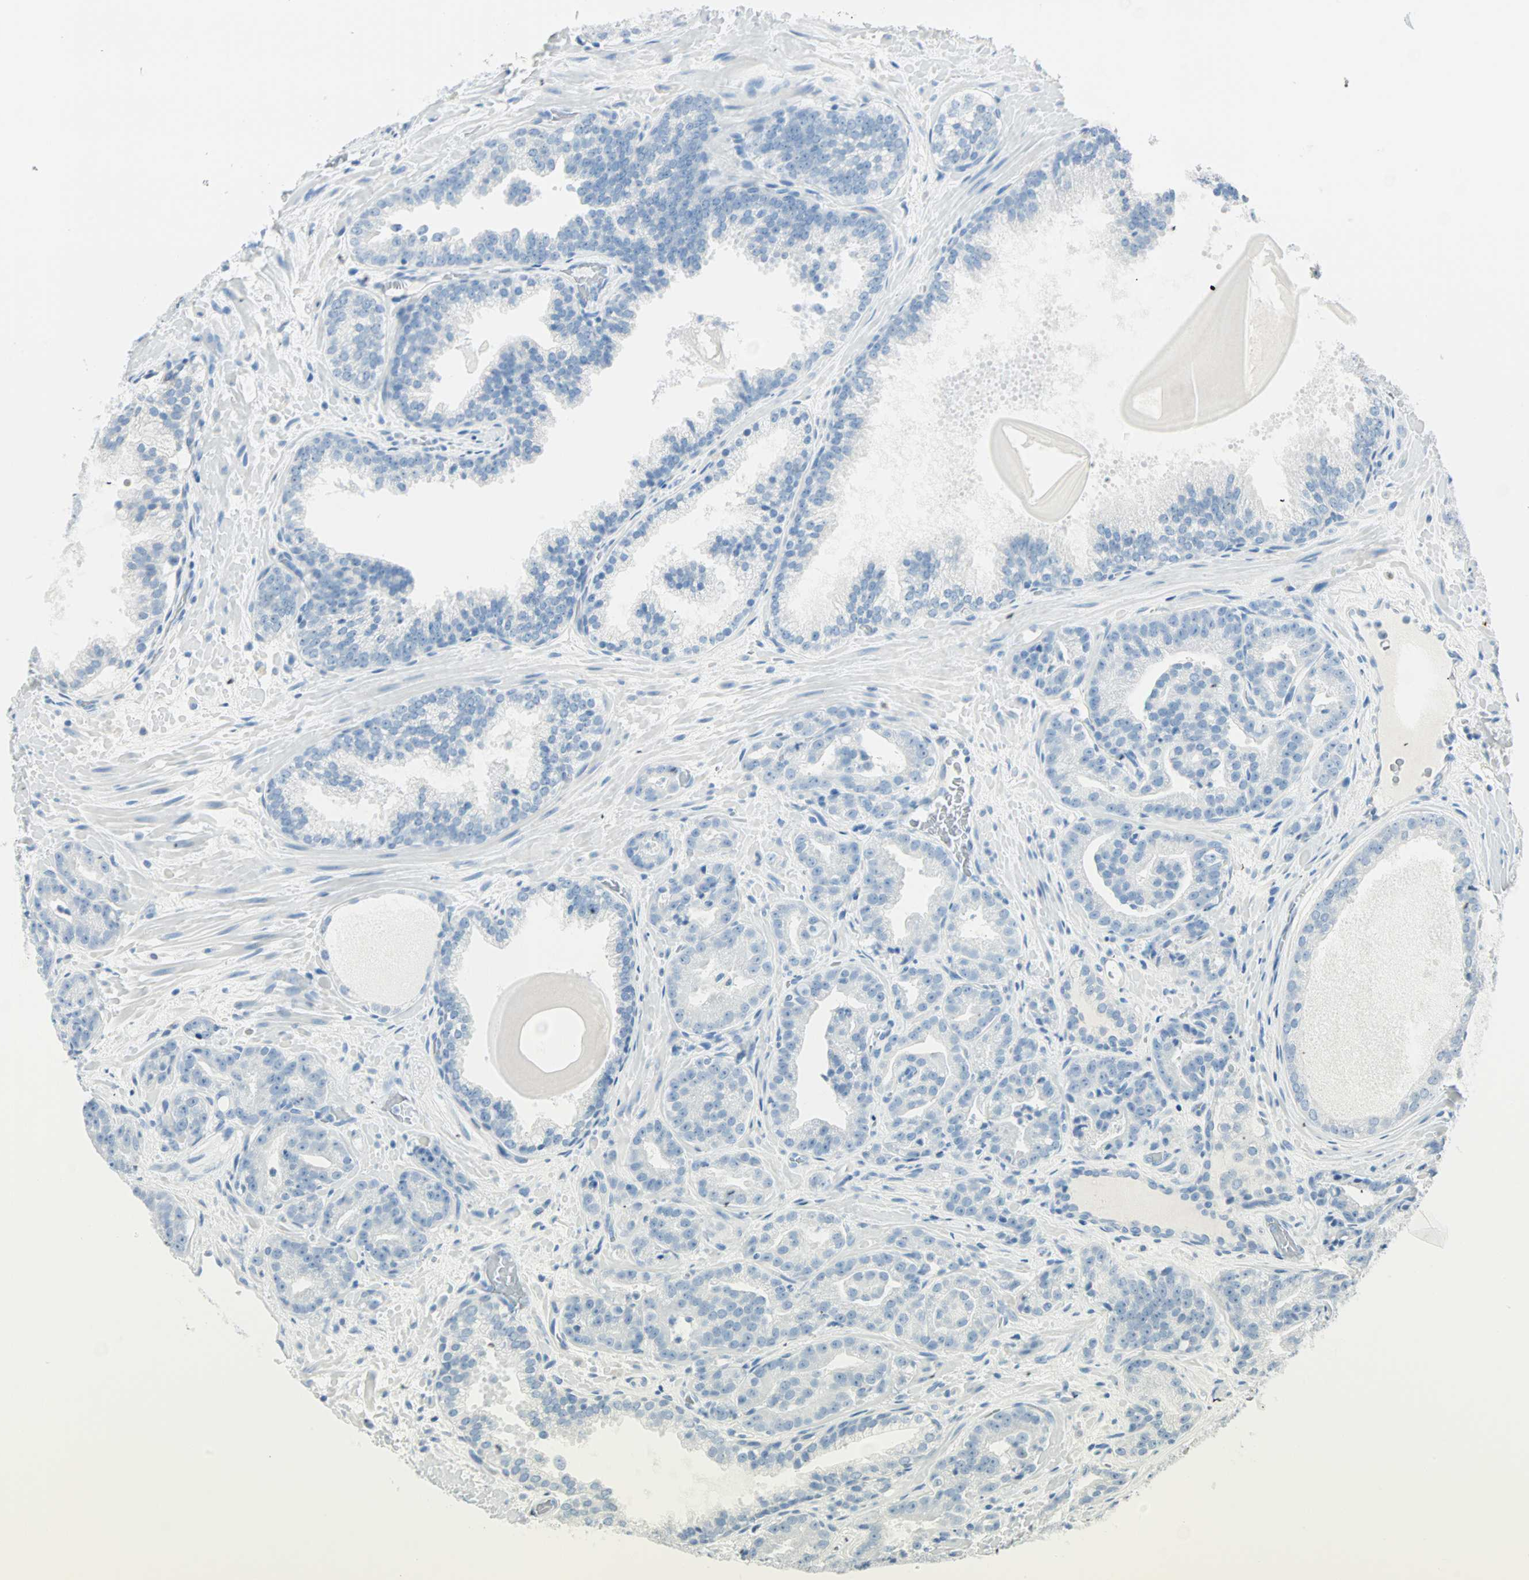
{"staining": {"intensity": "negative", "quantity": "none", "location": "none"}, "tissue": "prostate cancer", "cell_type": "Tumor cells", "image_type": "cancer", "snomed": [{"axis": "morphology", "description": "Adenocarcinoma, Low grade"}, {"axis": "topography", "description": "Prostate"}], "caption": "Protein analysis of prostate cancer (low-grade adenocarcinoma) demonstrates no significant expression in tumor cells. (DAB (3,3'-diaminobenzidine) immunohistochemistry (IHC) with hematoxylin counter stain).", "gene": "NES", "patient": {"sex": "male", "age": 63}}